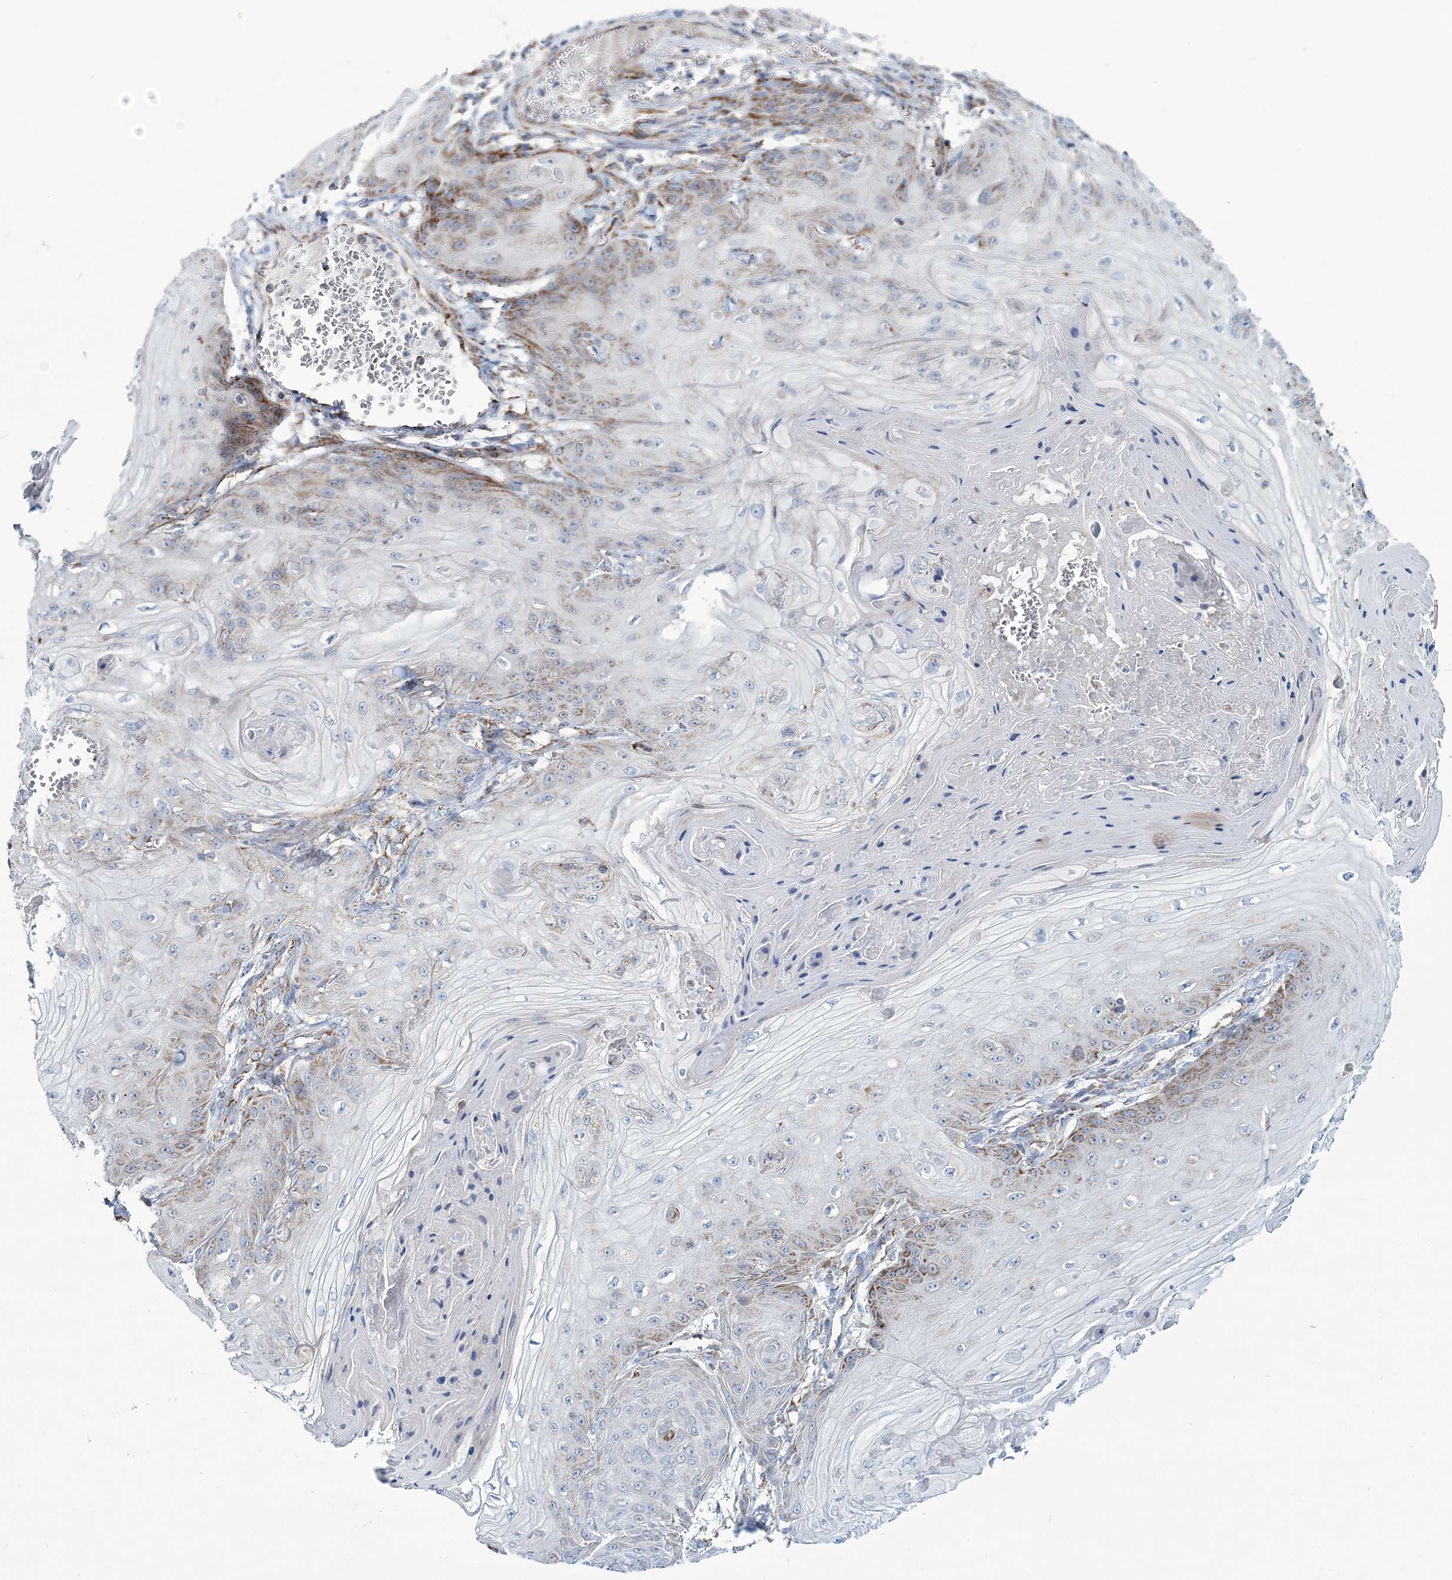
{"staining": {"intensity": "moderate", "quantity": "<25%", "location": "cytoplasmic/membranous"}, "tissue": "skin cancer", "cell_type": "Tumor cells", "image_type": "cancer", "snomed": [{"axis": "morphology", "description": "Squamous cell carcinoma, NOS"}, {"axis": "topography", "description": "Skin"}], "caption": "Squamous cell carcinoma (skin) stained with immunohistochemistry demonstrates moderate cytoplasmic/membranous expression in about <25% of tumor cells.", "gene": "ARHGAP6", "patient": {"sex": "male", "age": 74}}